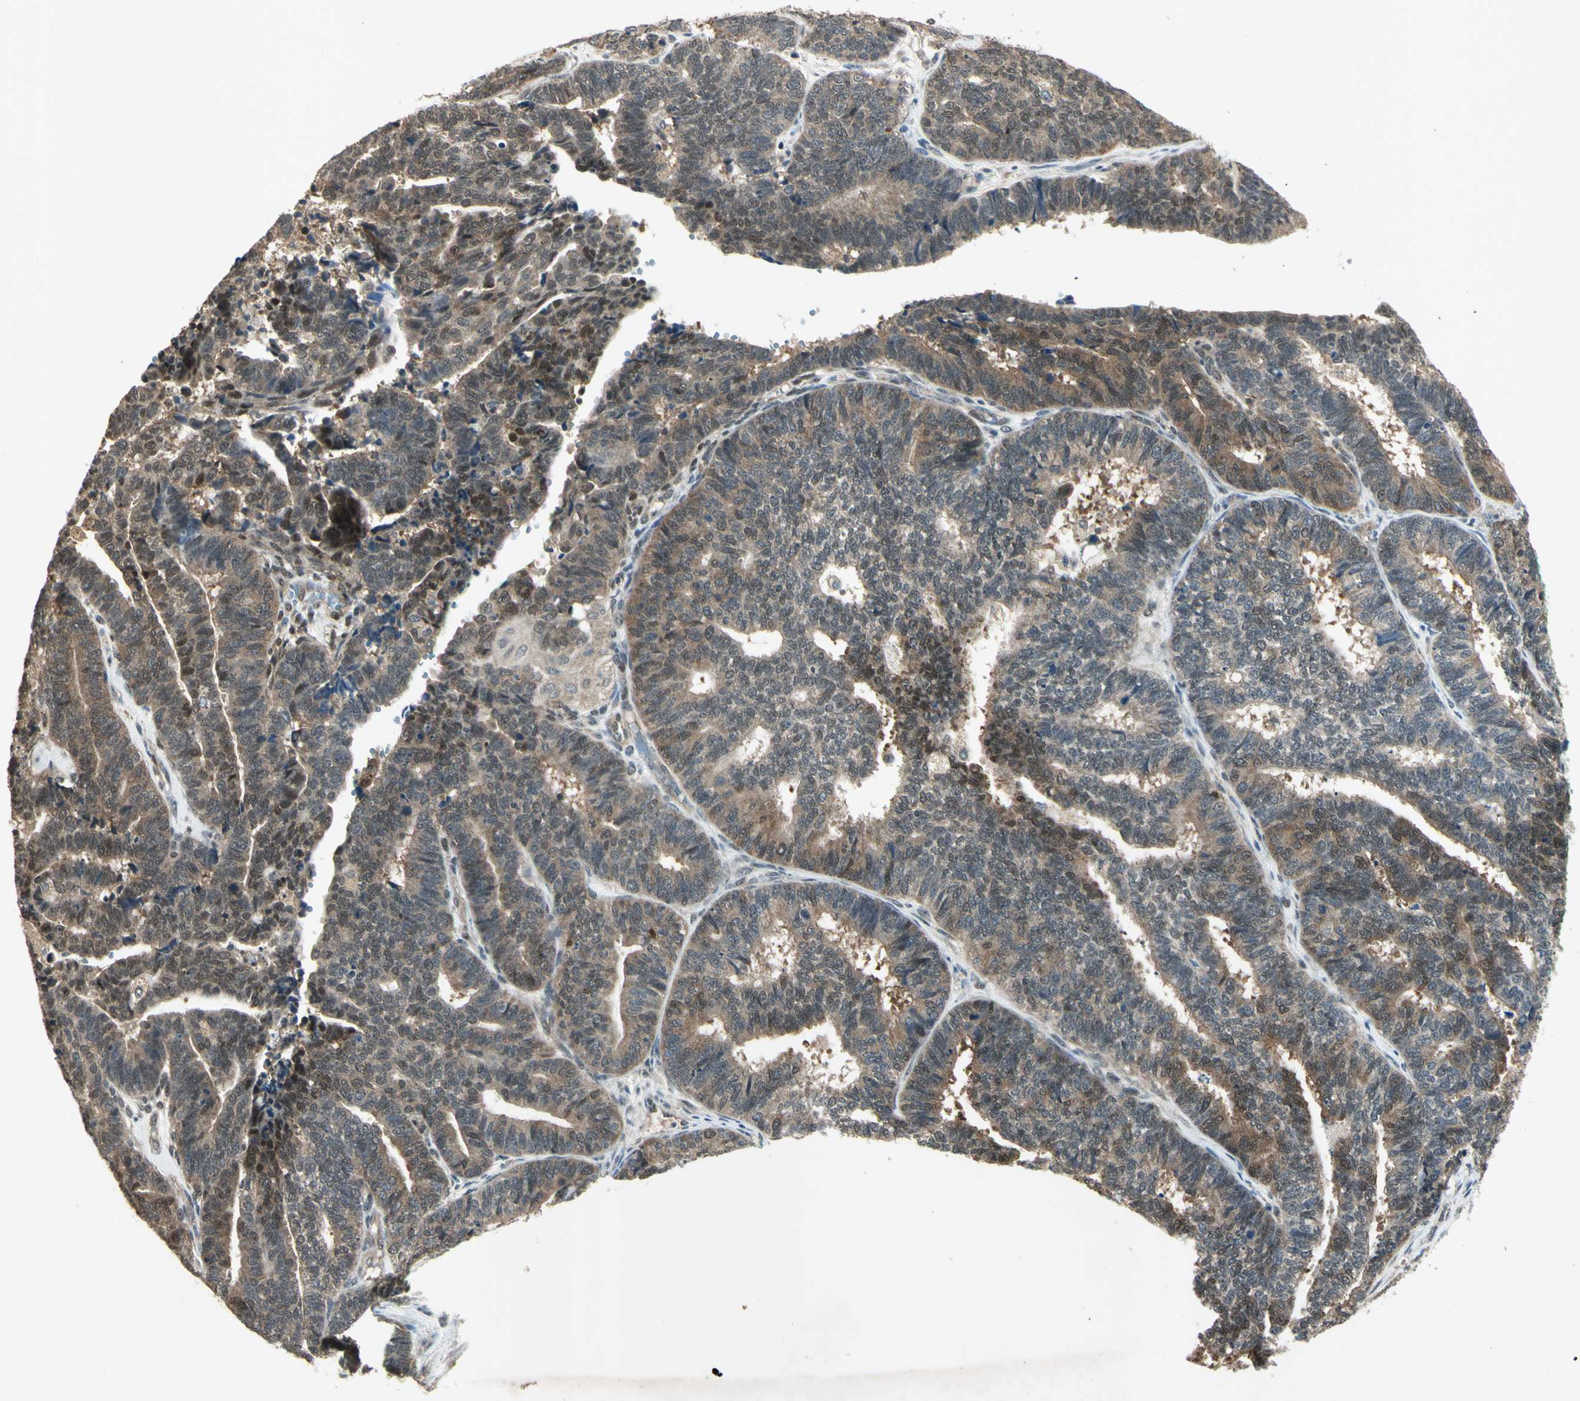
{"staining": {"intensity": "weak", "quantity": ">75%", "location": "cytoplasmic/membranous,nuclear"}, "tissue": "endometrial cancer", "cell_type": "Tumor cells", "image_type": "cancer", "snomed": [{"axis": "morphology", "description": "Adenocarcinoma, NOS"}, {"axis": "topography", "description": "Endometrium"}], "caption": "Human adenocarcinoma (endometrial) stained with a protein marker reveals weak staining in tumor cells.", "gene": "PSMD5", "patient": {"sex": "female", "age": 70}}